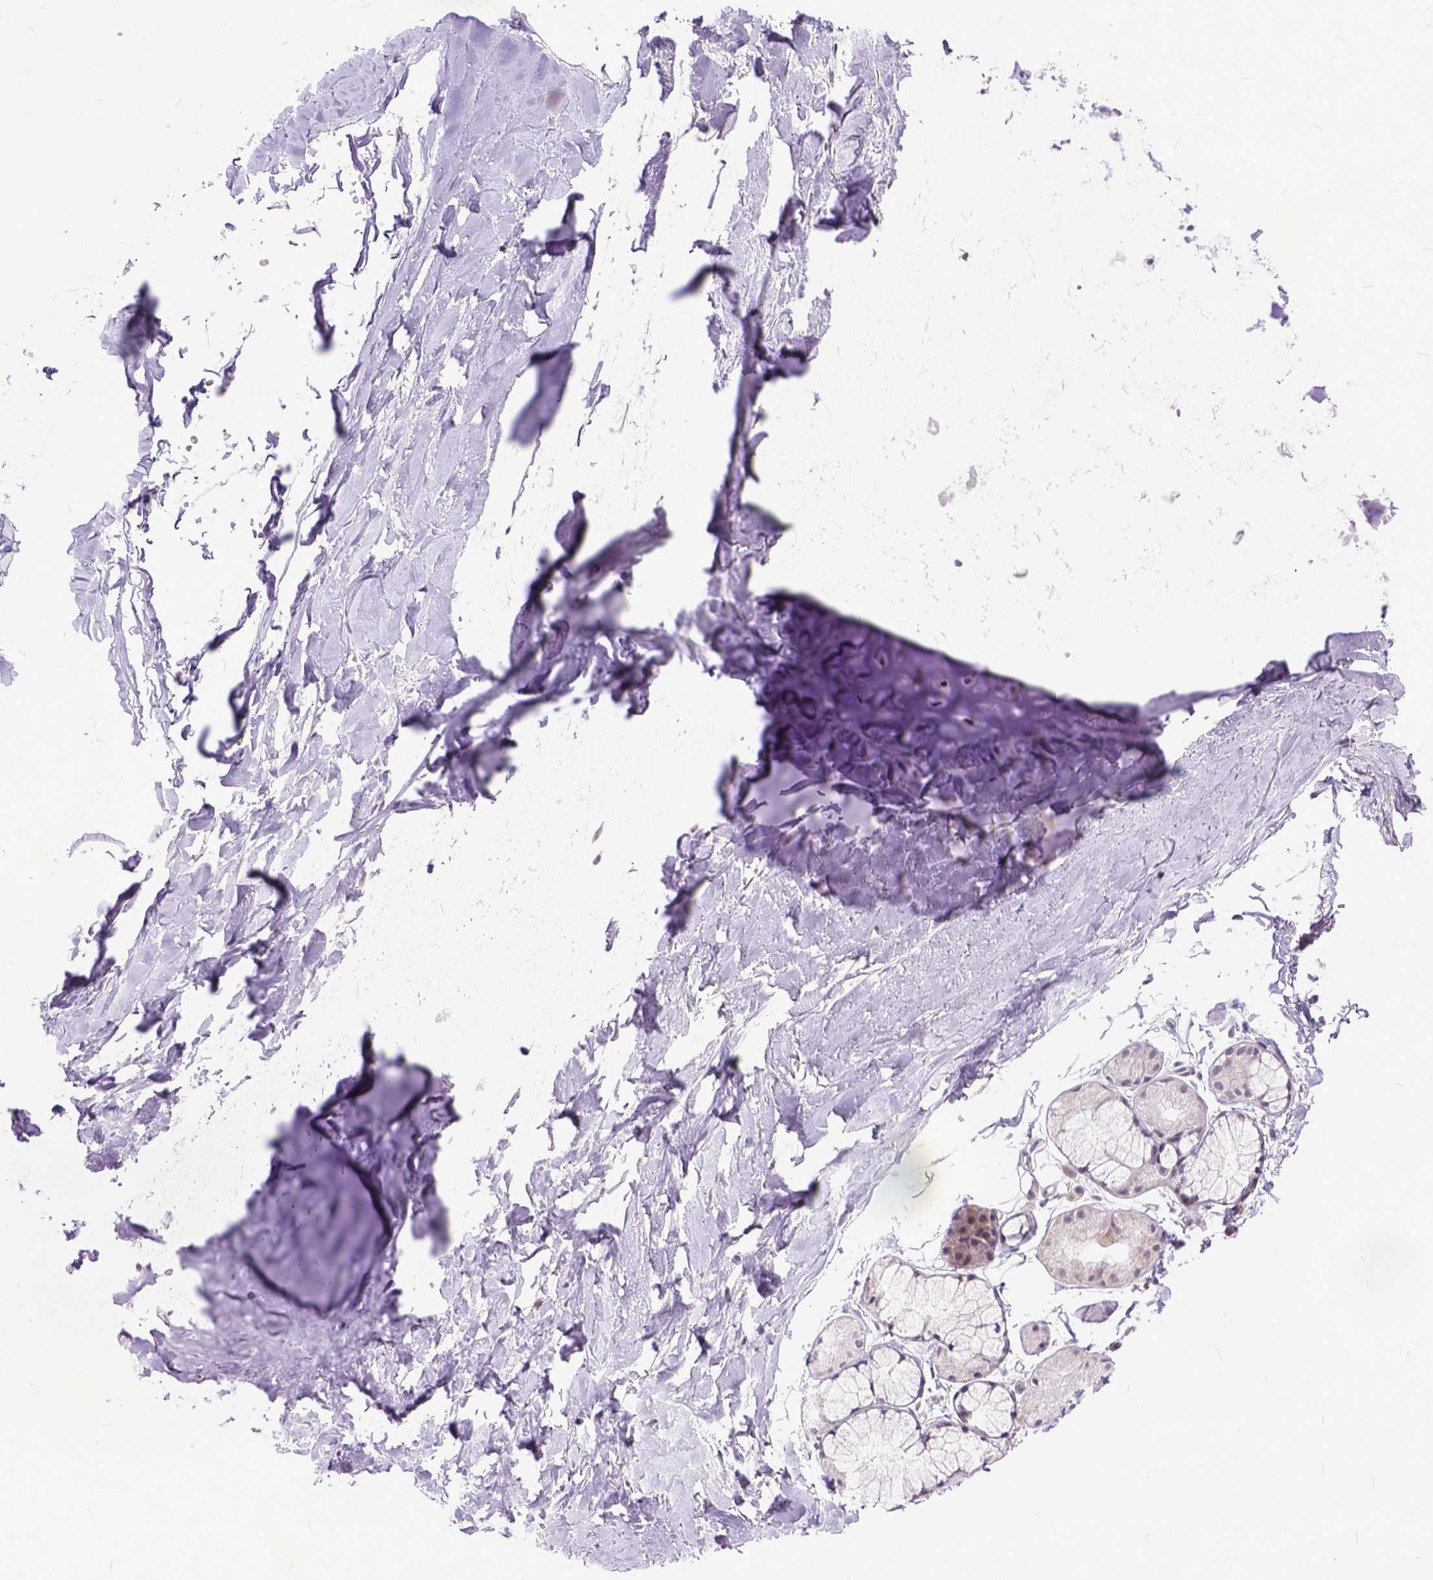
{"staining": {"intensity": "negative", "quantity": "none", "location": "none"}, "tissue": "adipose tissue", "cell_type": "Adipocytes", "image_type": "normal", "snomed": [{"axis": "morphology", "description": "Normal tissue, NOS"}, {"axis": "topography", "description": "Cartilage tissue"}, {"axis": "topography", "description": "Bronchus"}], "caption": "DAB (3,3'-diaminobenzidine) immunohistochemical staining of unremarkable adipose tissue displays no significant expression in adipocytes. (Stains: DAB (3,3'-diaminobenzidine) immunohistochemistry with hematoxylin counter stain, Microscopy: brightfield microscopy at high magnification).", "gene": "TCEAL7", "patient": {"sex": "female", "age": 79}}